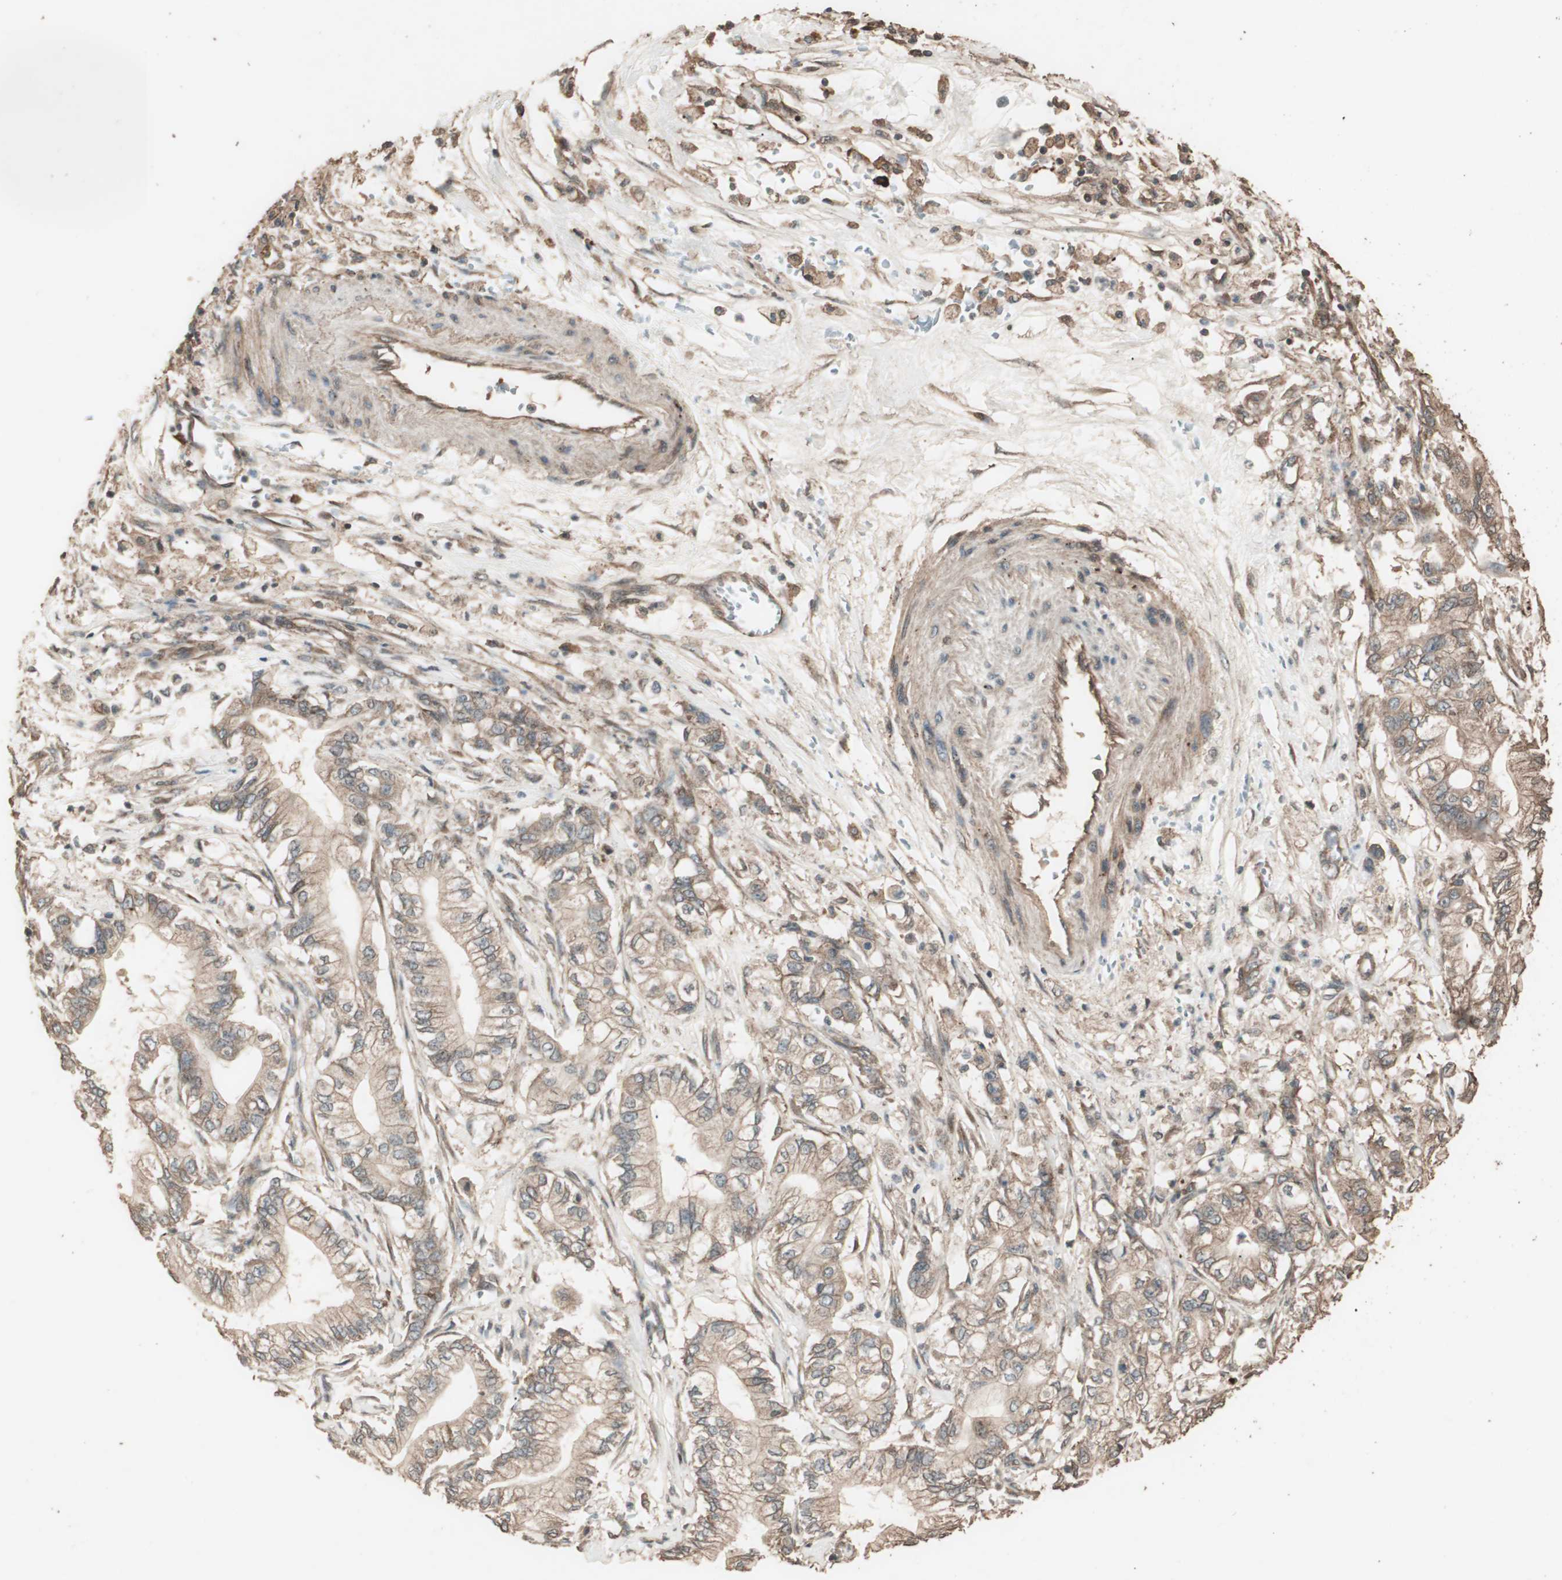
{"staining": {"intensity": "moderate", "quantity": ">75%", "location": "cytoplasmic/membranous"}, "tissue": "pancreatic cancer", "cell_type": "Tumor cells", "image_type": "cancer", "snomed": [{"axis": "morphology", "description": "Adenocarcinoma, NOS"}, {"axis": "topography", "description": "Pancreas"}], "caption": "A high-resolution histopathology image shows IHC staining of pancreatic cancer (adenocarcinoma), which displays moderate cytoplasmic/membranous staining in approximately >75% of tumor cells. Using DAB (brown) and hematoxylin (blue) stains, captured at high magnification using brightfield microscopy.", "gene": "CCN4", "patient": {"sex": "male", "age": 70}}